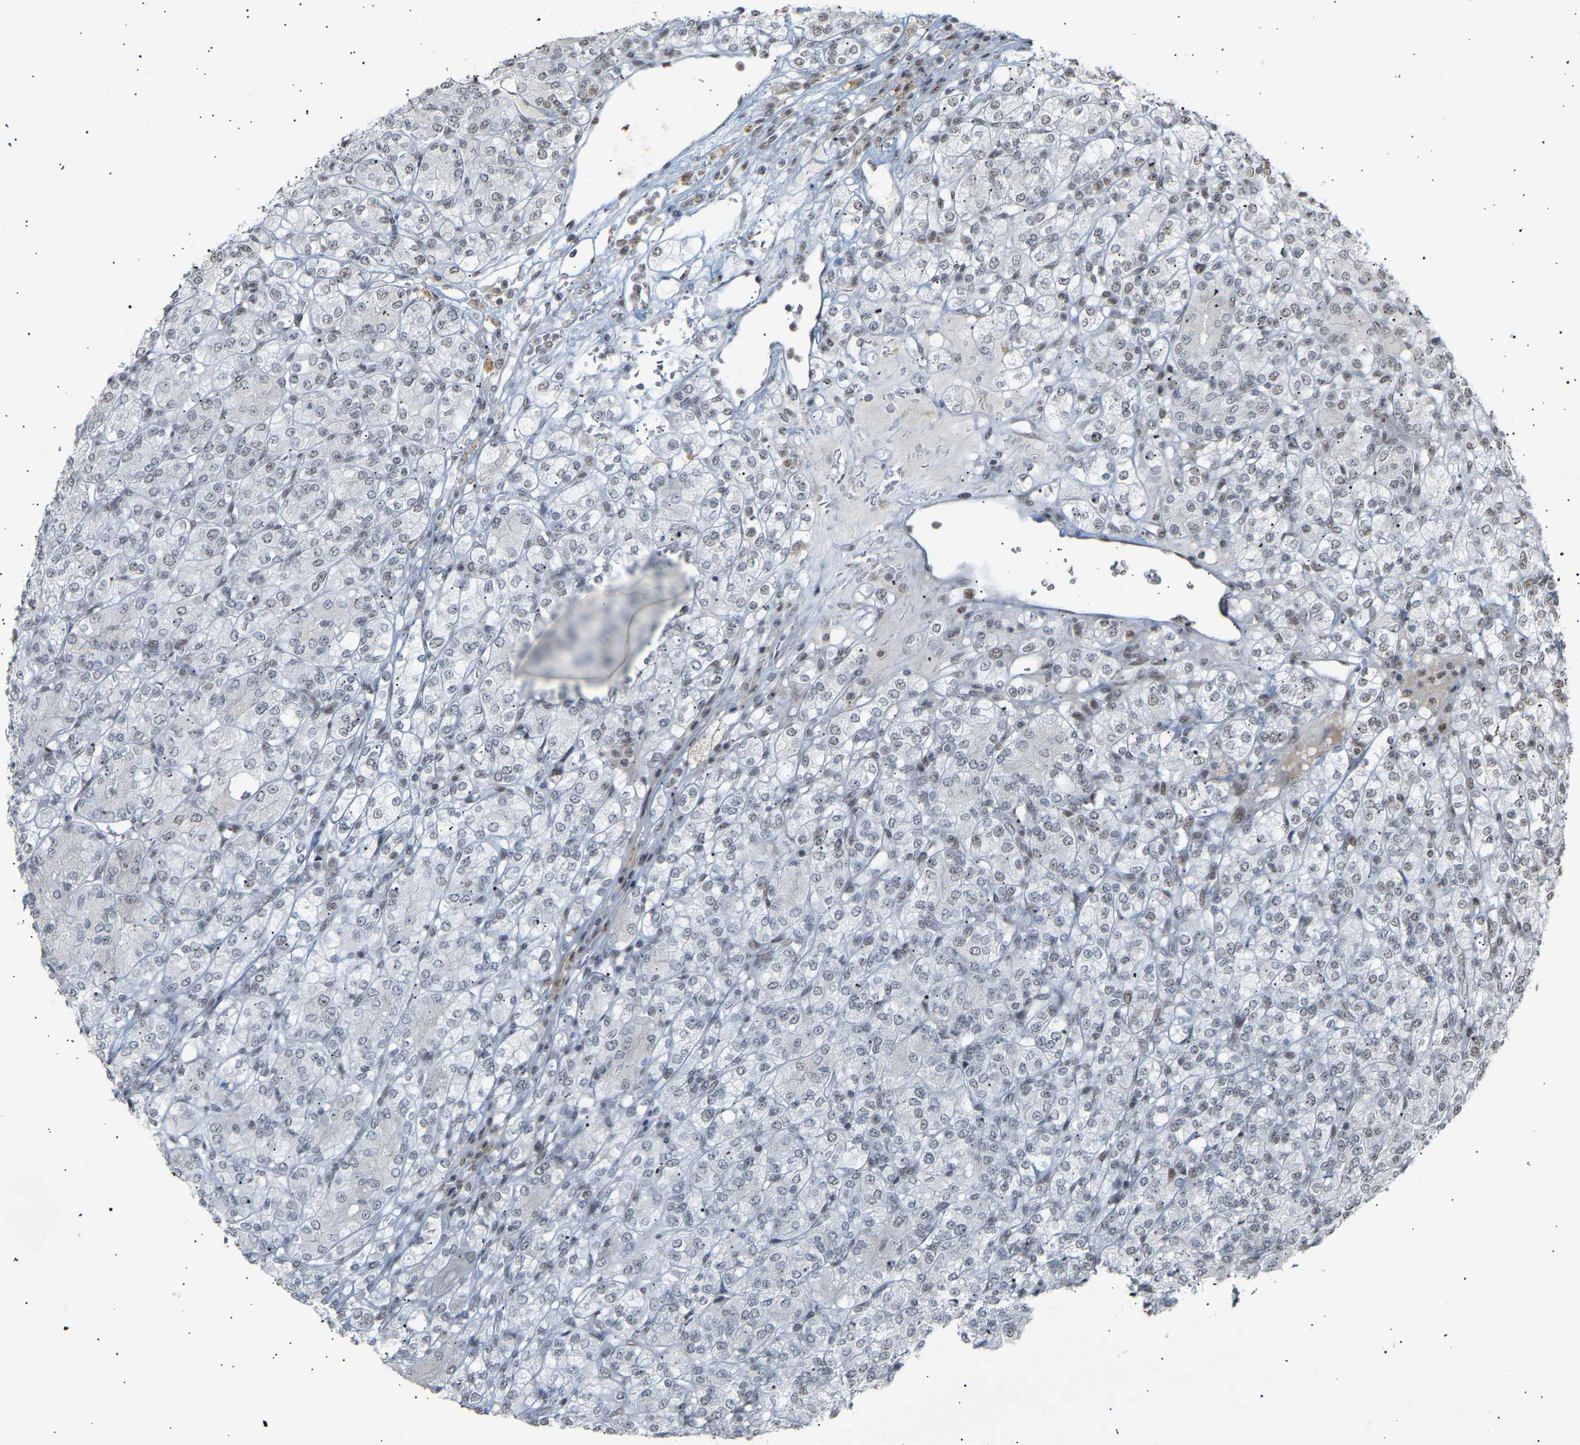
{"staining": {"intensity": "negative", "quantity": "none", "location": "none"}, "tissue": "renal cancer", "cell_type": "Tumor cells", "image_type": "cancer", "snomed": [{"axis": "morphology", "description": "Adenocarcinoma, NOS"}, {"axis": "topography", "description": "Kidney"}], "caption": "Immunohistochemistry micrograph of neoplastic tissue: human renal cancer (adenocarcinoma) stained with DAB reveals no significant protein positivity in tumor cells.", "gene": "NELFB", "patient": {"sex": "male", "age": 77}}